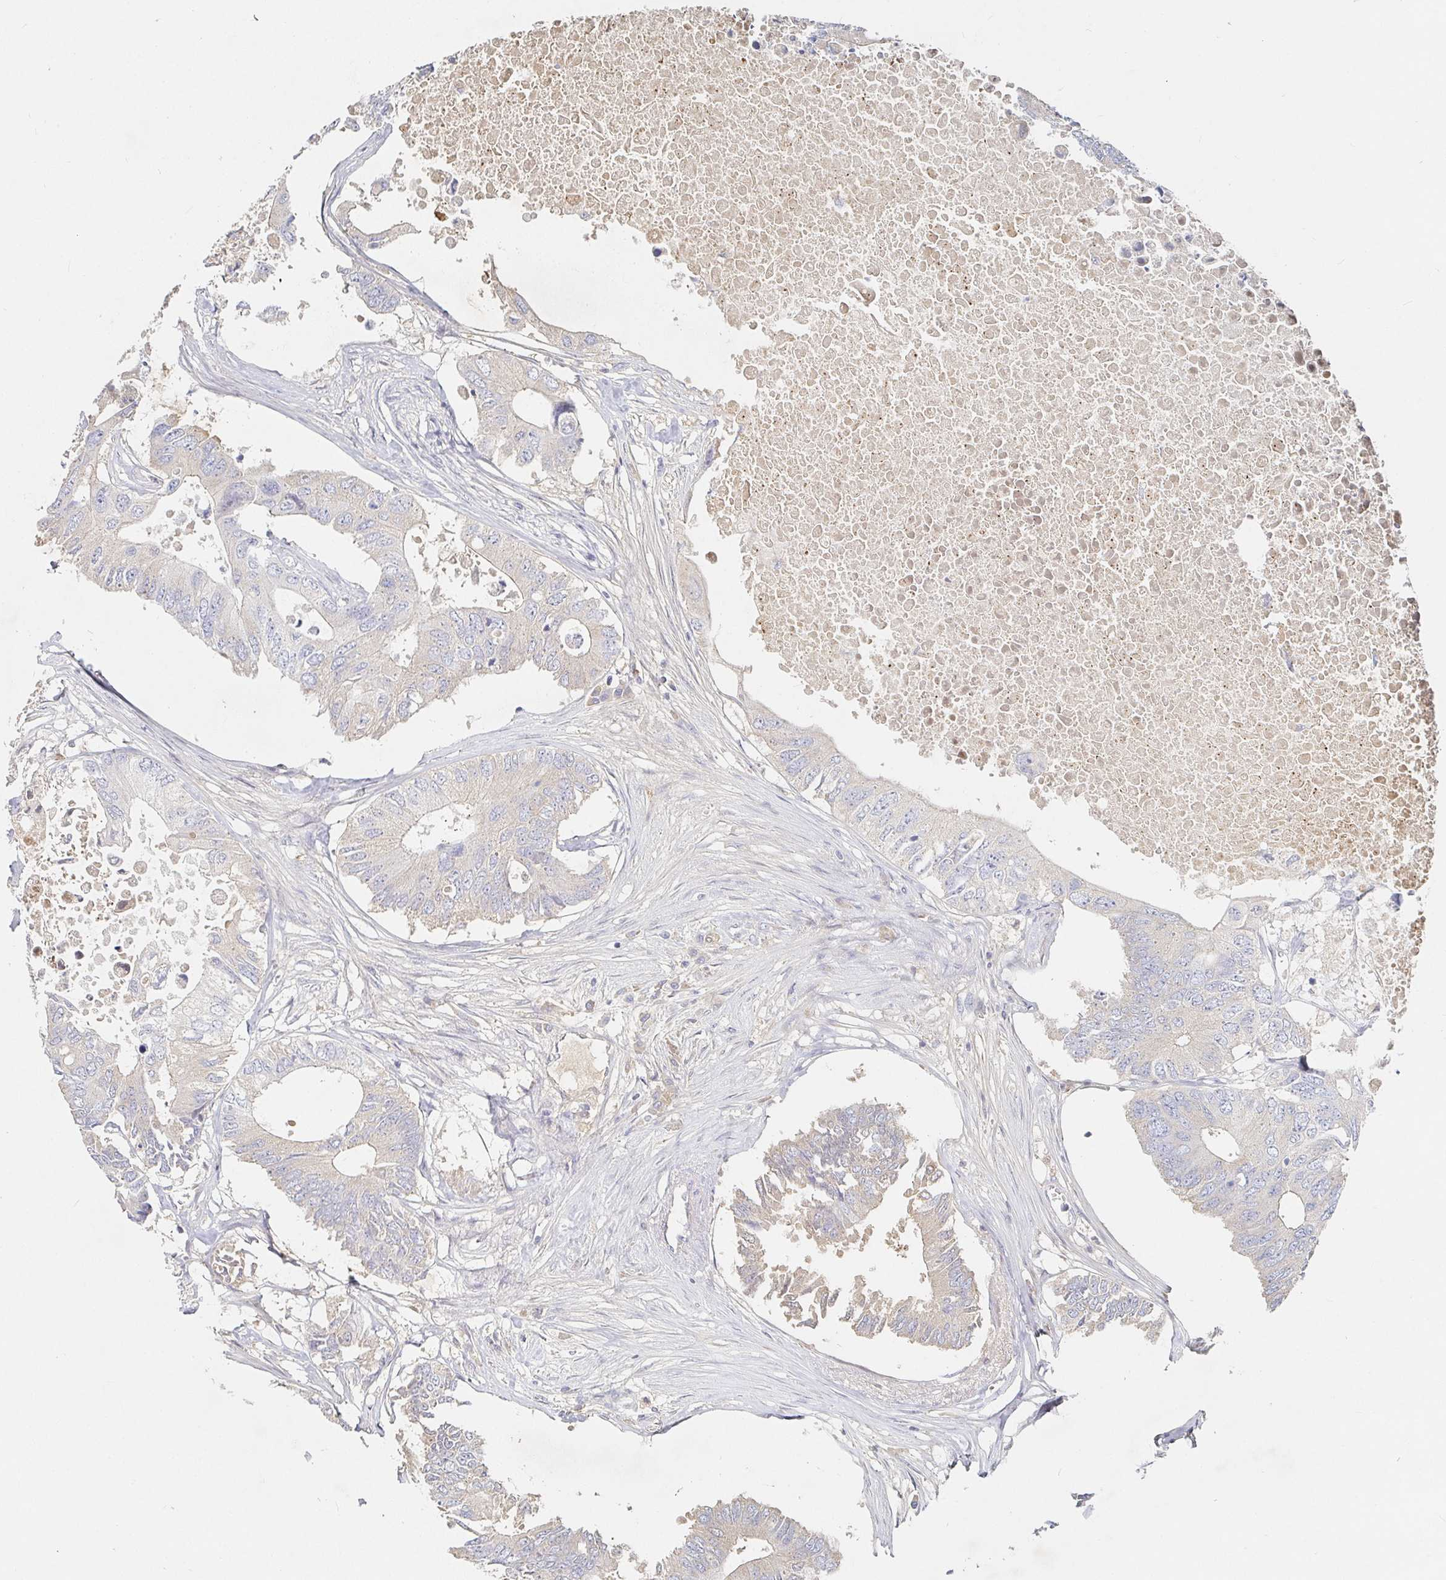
{"staining": {"intensity": "negative", "quantity": "none", "location": "none"}, "tissue": "colorectal cancer", "cell_type": "Tumor cells", "image_type": "cancer", "snomed": [{"axis": "morphology", "description": "Adenocarcinoma, NOS"}, {"axis": "topography", "description": "Colon"}], "caption": "Immunohistochemistry (IHC) histopathology image of neoplastic tissue: human colorectal cancer stained with DAB shows no significant protein staining in tumor cells.", "gene": "NME9", "patient": {"sex": "male", "age": 71}}